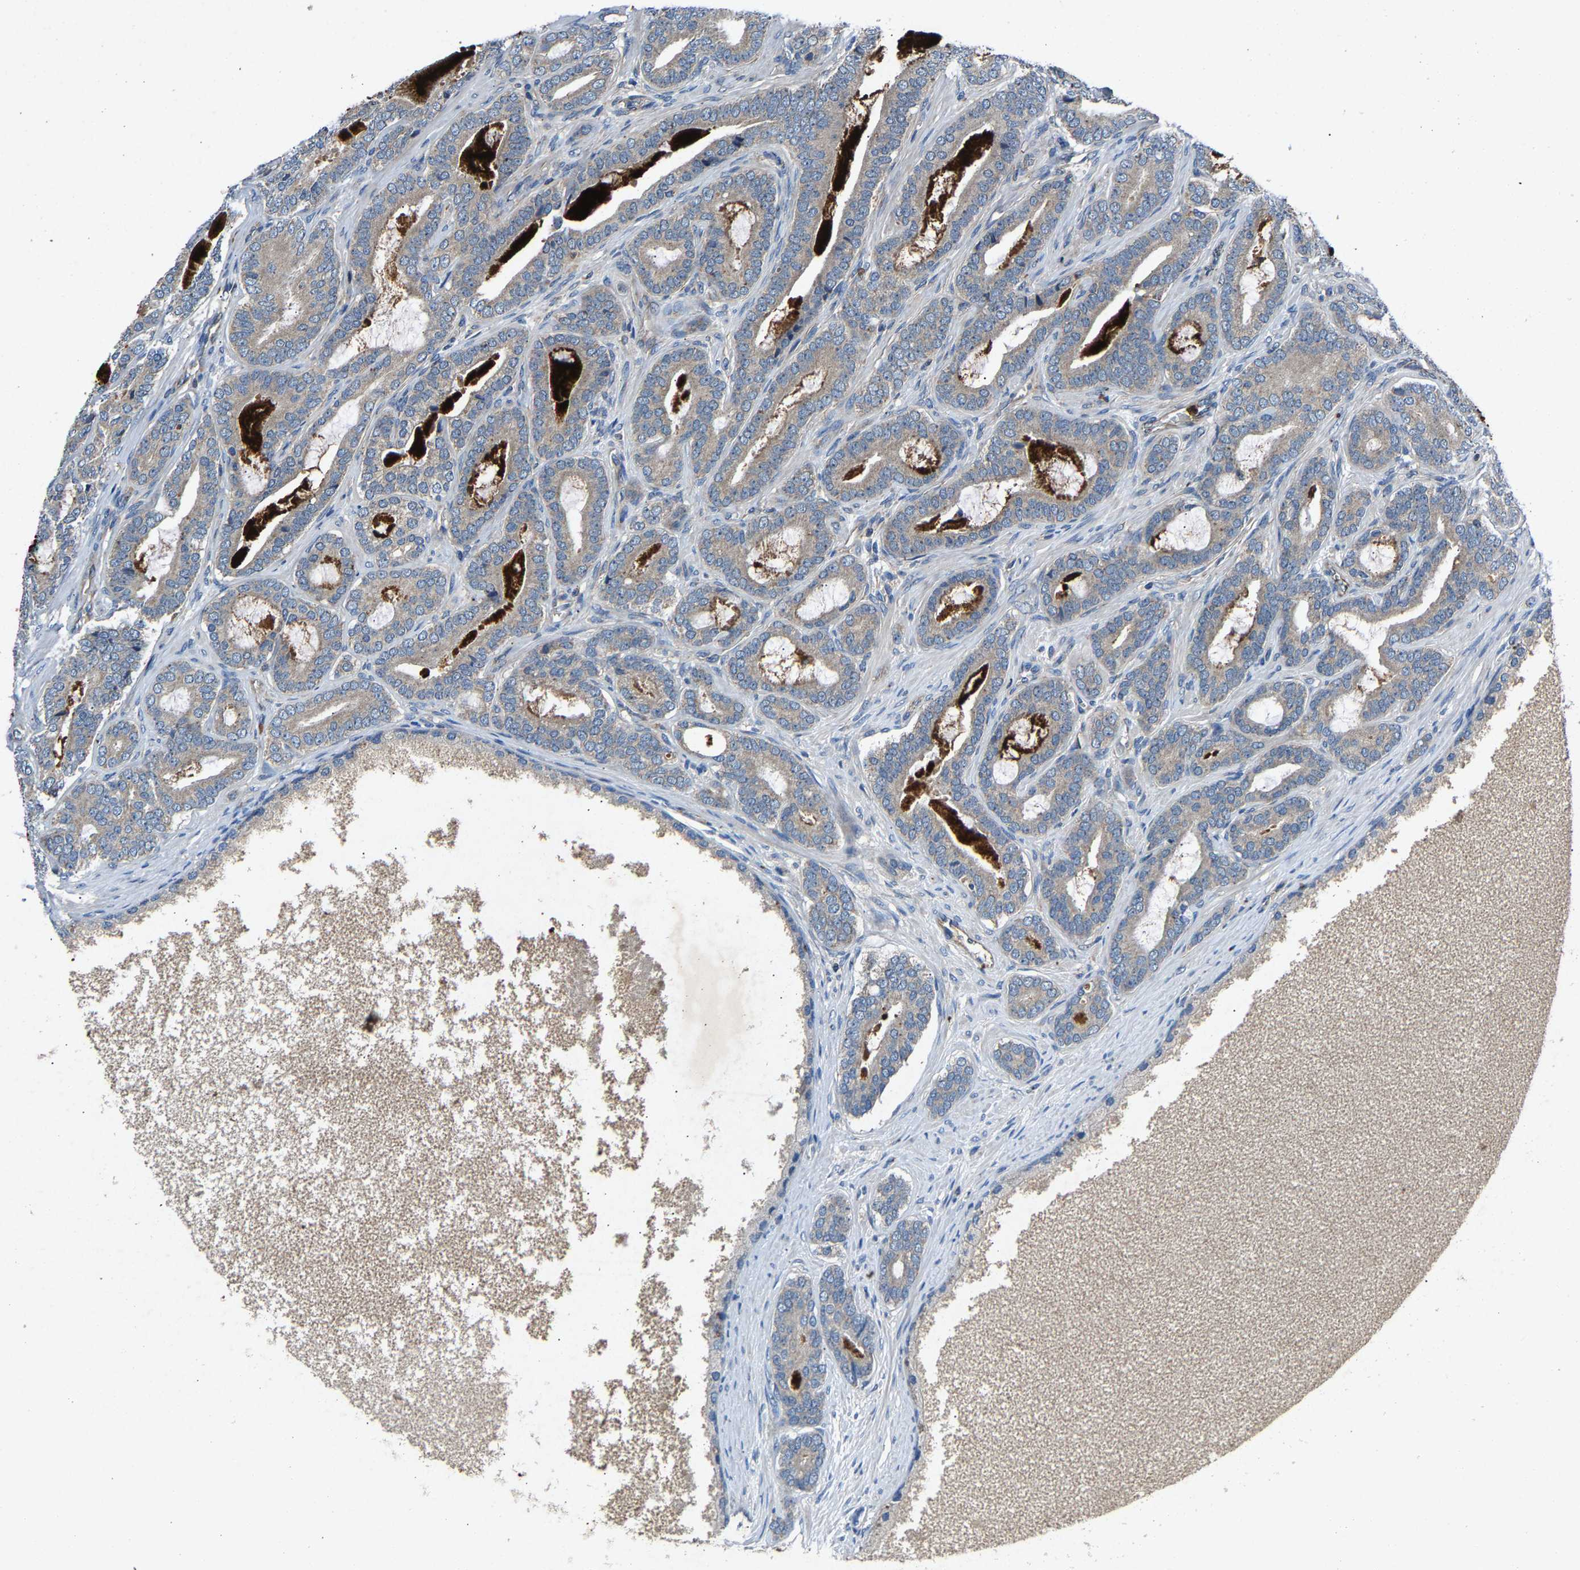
{"staining": {"intensity": "negative", "quantity": "none", "location": "none"}, "tissue": "prostate cancer", "cell_type": "Tumor cells", "image_type": "cancer", "snomed": [{"axis": "morphology", "description": "Adenocarcinoma, High grade"}, {"axis": "topography", "description": "Prostate"}], "caption": "An immunohistochemistry image of prostate cancer is shown. There is no staining in tumor cells of prostate cancer.", "gene": "PPID", "patient": {"sex": "male", "age": 60}}